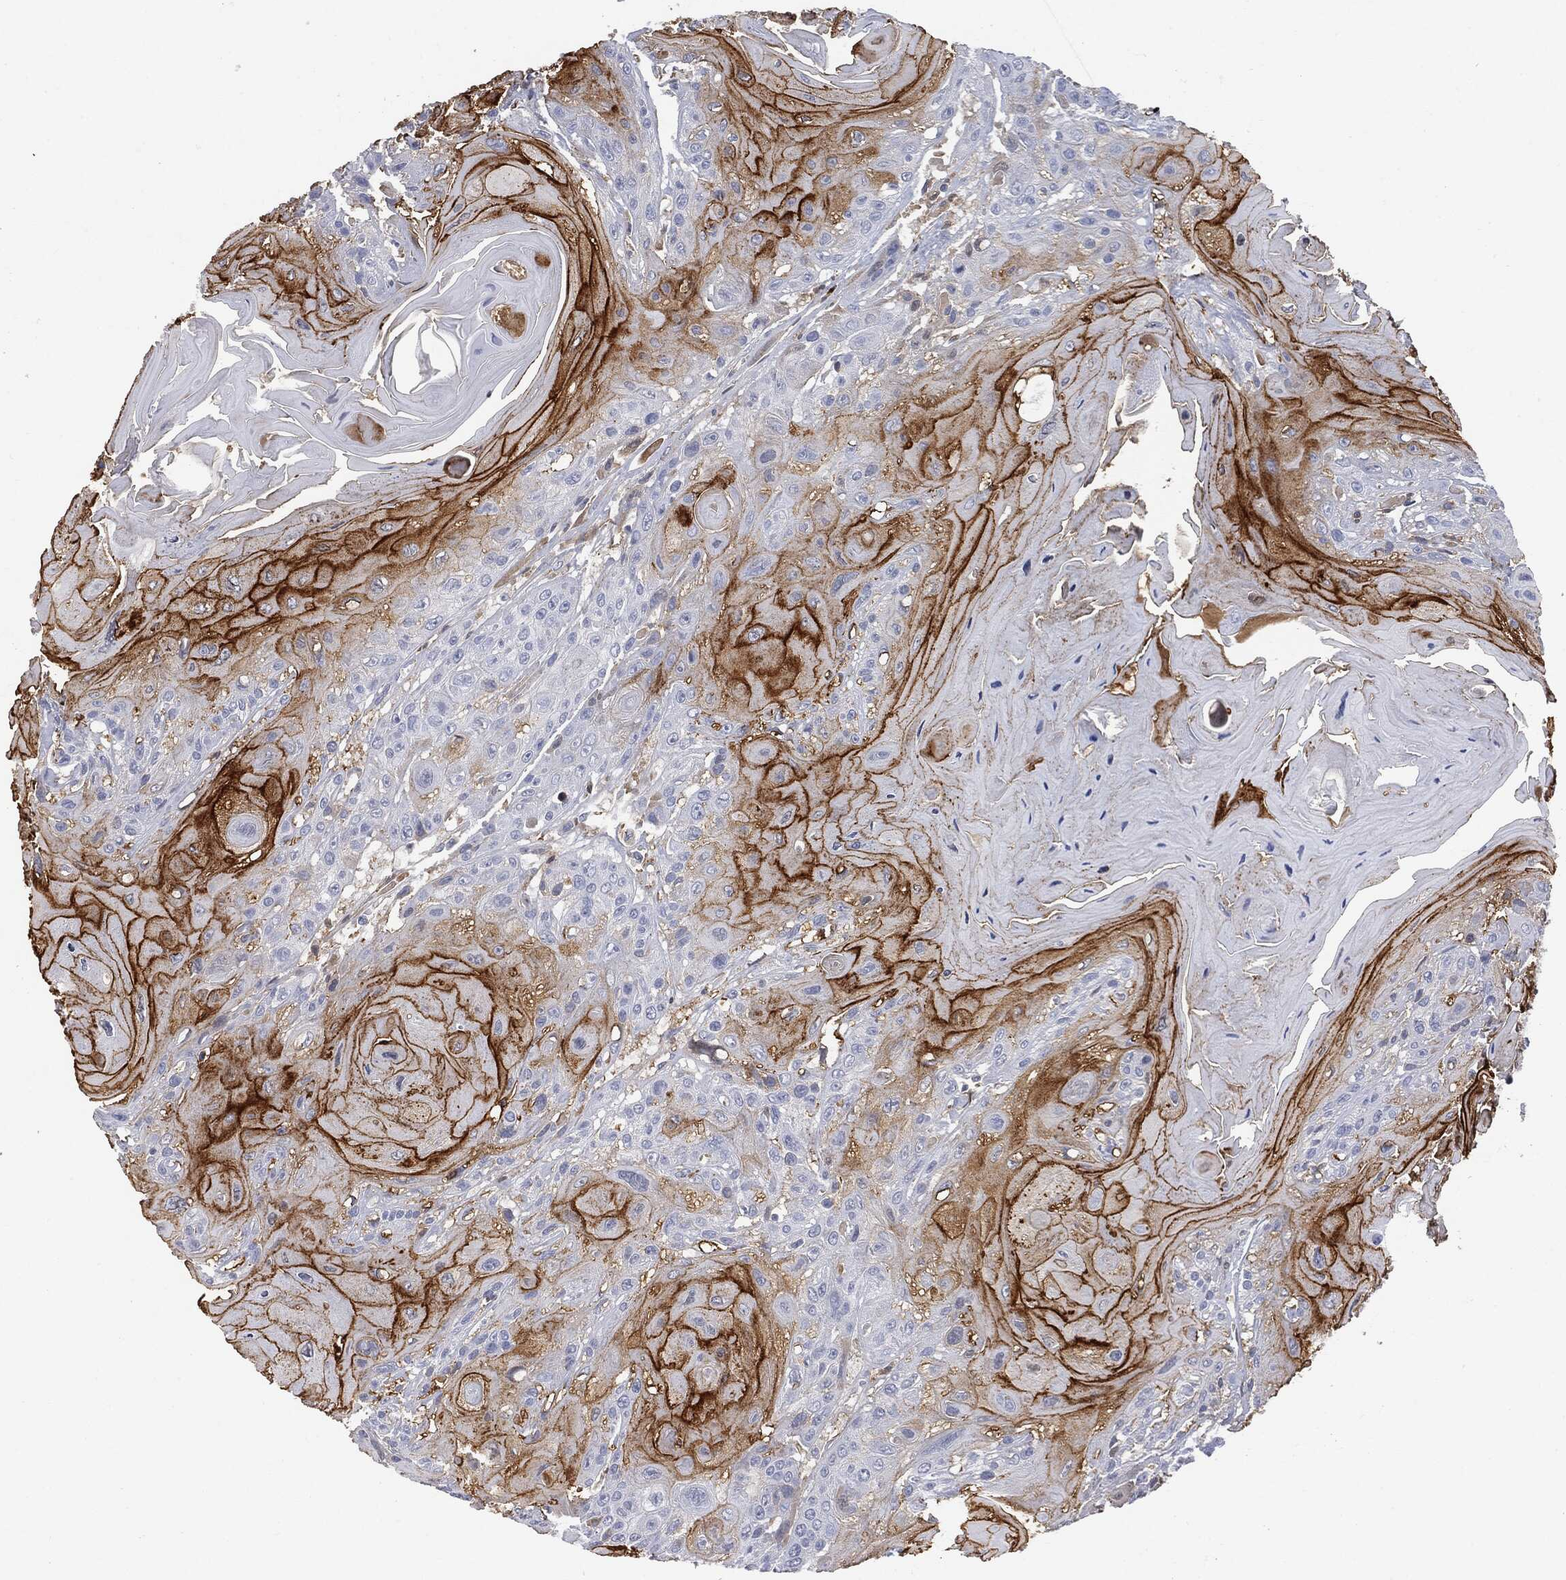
{"staining": {"intensity": "strong", "quantity": "25%-75%", "location": "cytoplasmic/membranous"}, "tissue": "head and neck cancer", "cell_type": "Tumor cells", "image_type": "cancer", "snomed": [{"axis": "morphology", "description": "Squamous cell carcinoma, NOS"}, {"axis": "topography", "description": "Head-Neck"}], "caption": "A brown stain labels strong cytoplasmic/membranous expression of a protein in squamous cell carcinoma (head and neck) tumor cells. Ihc stains the protein in brown and the nuclei are stained blue.", "gene": "BTK", "patient": {"sex": "female", "age": 59}}